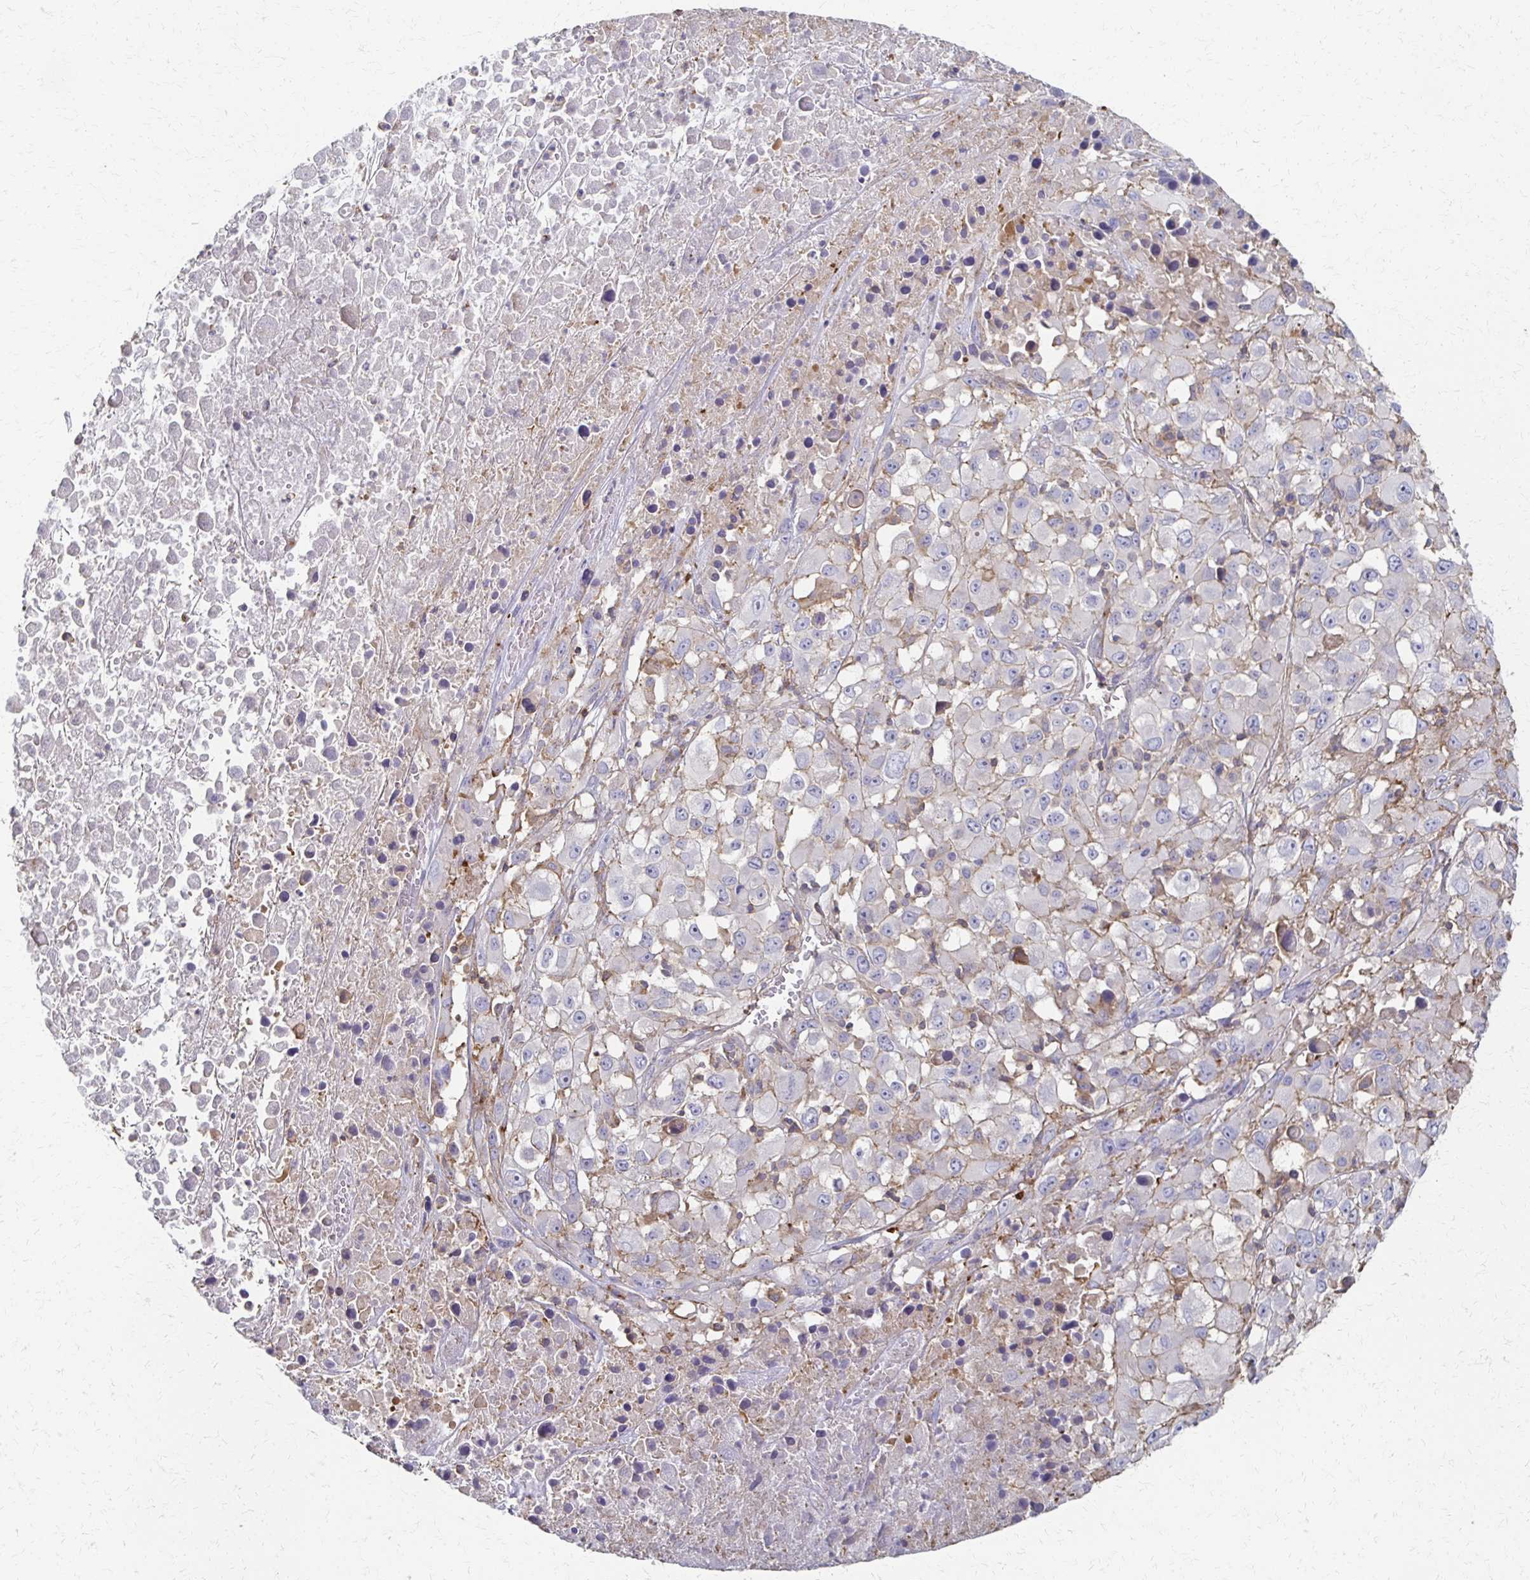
{"staining": {"intensity": "negative", "quantity": "none", "location": "none"}, "tissue": "melanoma", "cell_type": "Tumor cells", "image_type": "cancer", "snomed": [{"axis": "morphology", "description": "Malignant melanoma, Metastatic site"}, {"axis": "topography", "description": "Soft tissue"}], "caption": "DAB (3,3'-diaminobenzidine) immunohistochemical staining of human melanoma demonstrates no significant positivity in tumor cells.", "gene": "C1QTNF7", "patient": {"sex": "male", "age": 50}}